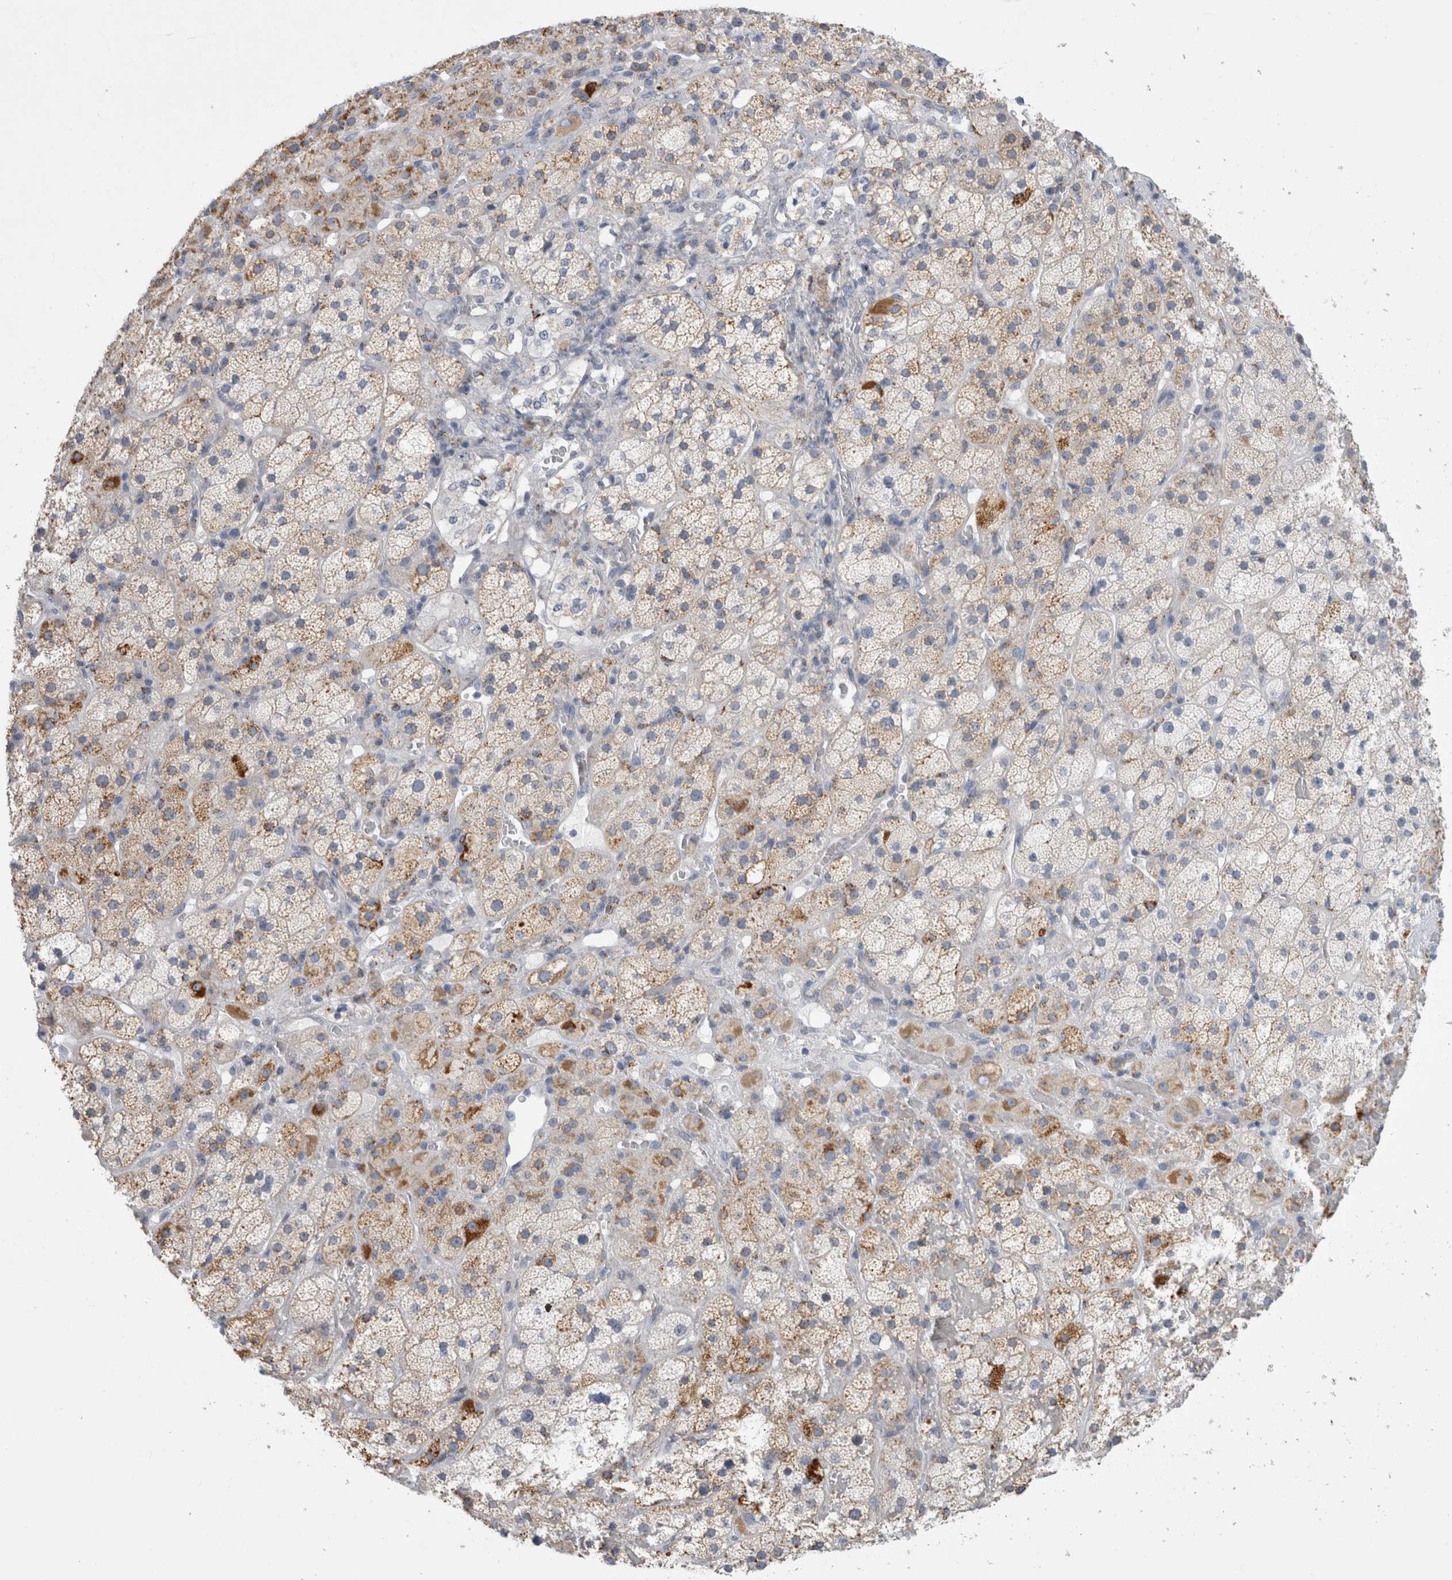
{"staining": {"intensity": "moderate", "quantity": "<25%", "location": "cytoplasmic/membranous"}, "tissue": "adrenal gland", "cell_type": "Glandular cells", "image_type": "normal", "snomed": [{"axis": "morphology", "description": "Normal tissue, NOS"}, {"axis": "topography", "description": "Adrenal gland"}], "caption": "Adrenal gland stained with IHC demonstrates moderate cytoplasmic/membranous positivity in about <25% of glandular cells.", "gene": "GATM", "patient": {"sex": "male", "age": 57}}